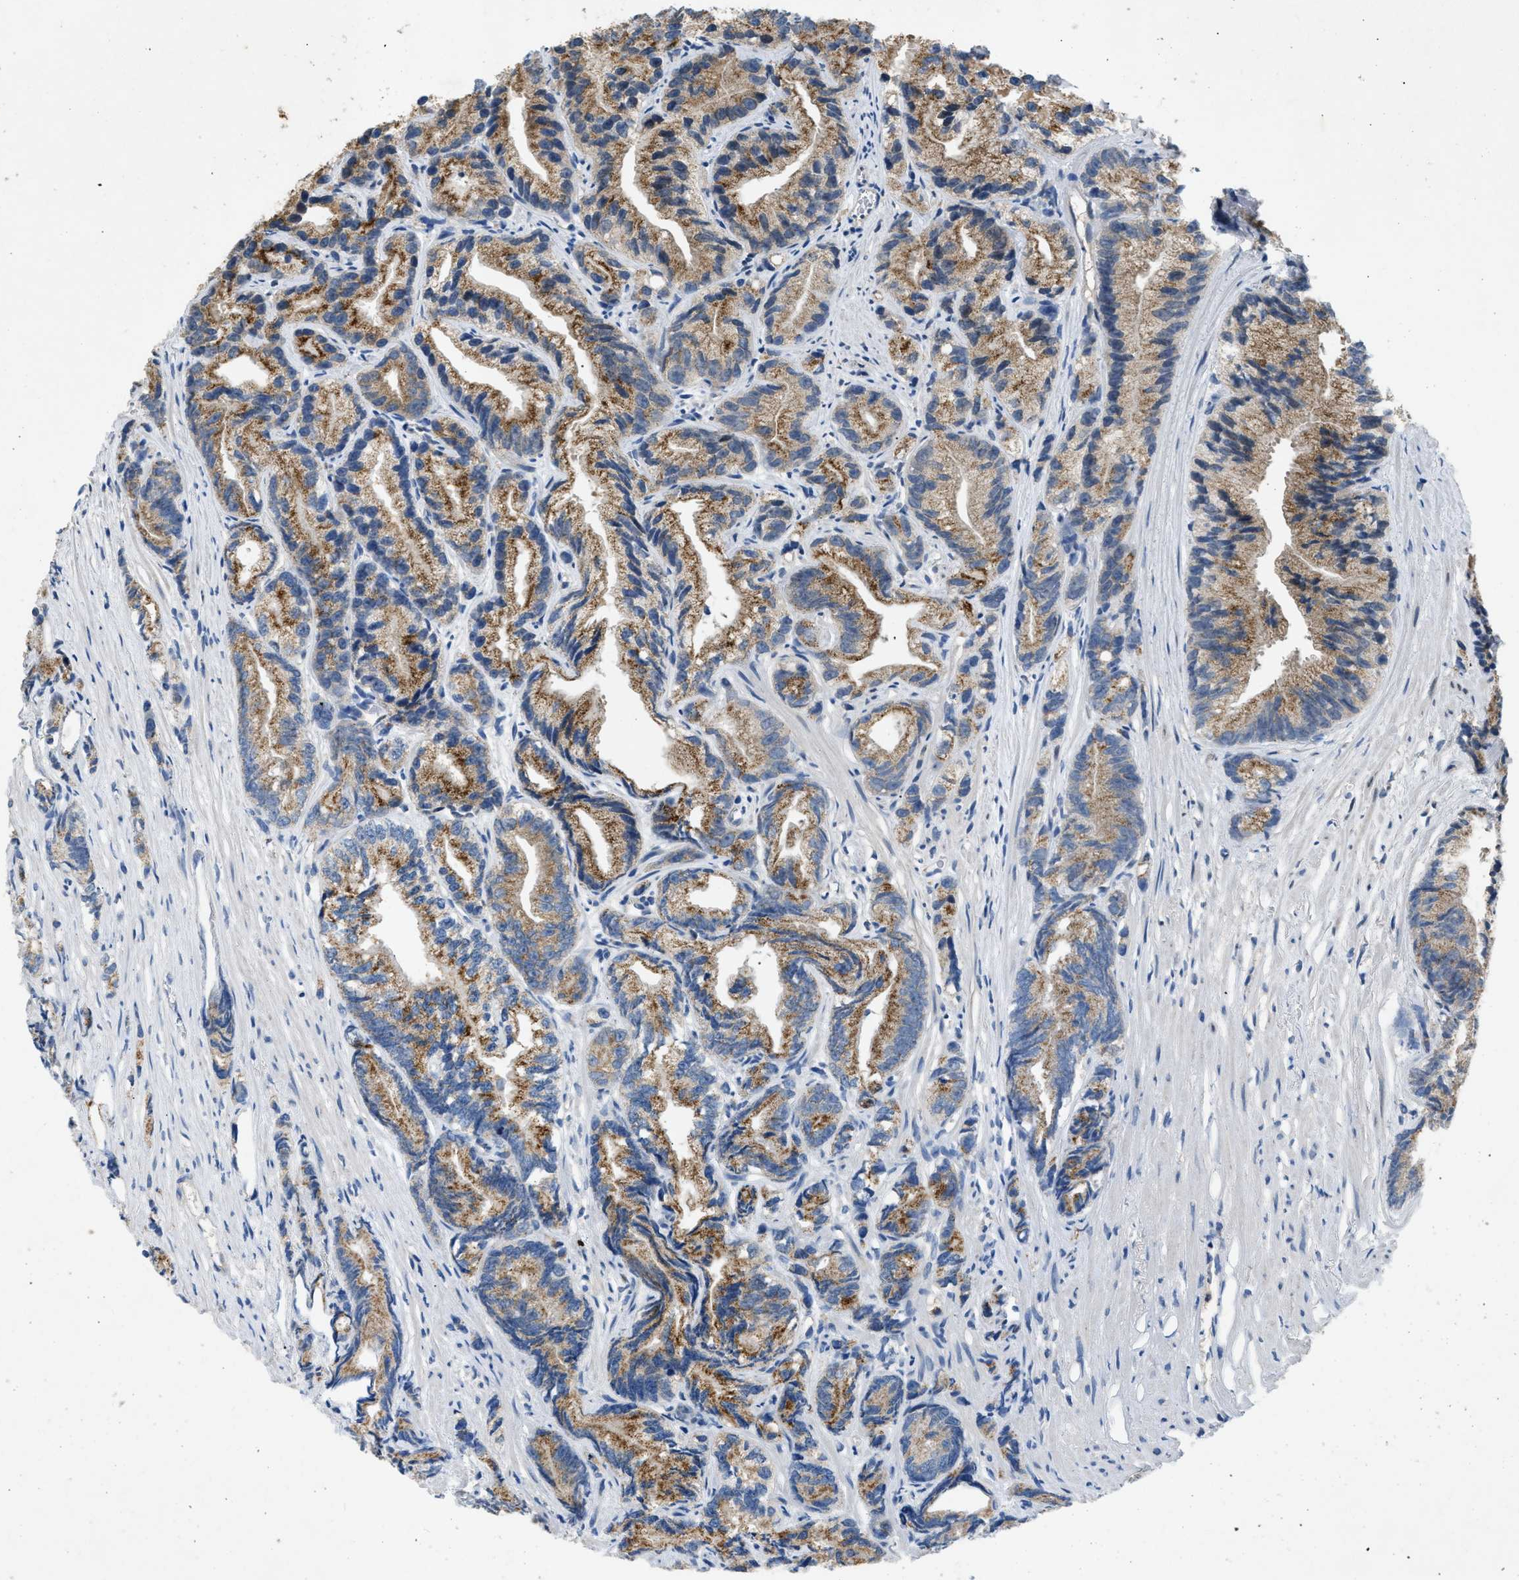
{"staining": {"intensity": "moderate", "quantity": ">75%", "location": "cytoplasmic/membranous"}, "tissue": "prostate cancer", "cell_type": "Tumor cells", "image_type": "cancer", "snomed": [{"axis": "morphology", "description": "Adenocarcinoma, Low grade"}, {"axis": "topography", "description": "Prostate"}], "caption": "Immunohistochemical staining of prostate low-grade adenocarcinoma demonstrates moderate cytoplasmic/membranous protein expression in about >75% of tumor cells.", "gene": "TOMM34", "patient": {"sex": "male", "age": 89}}